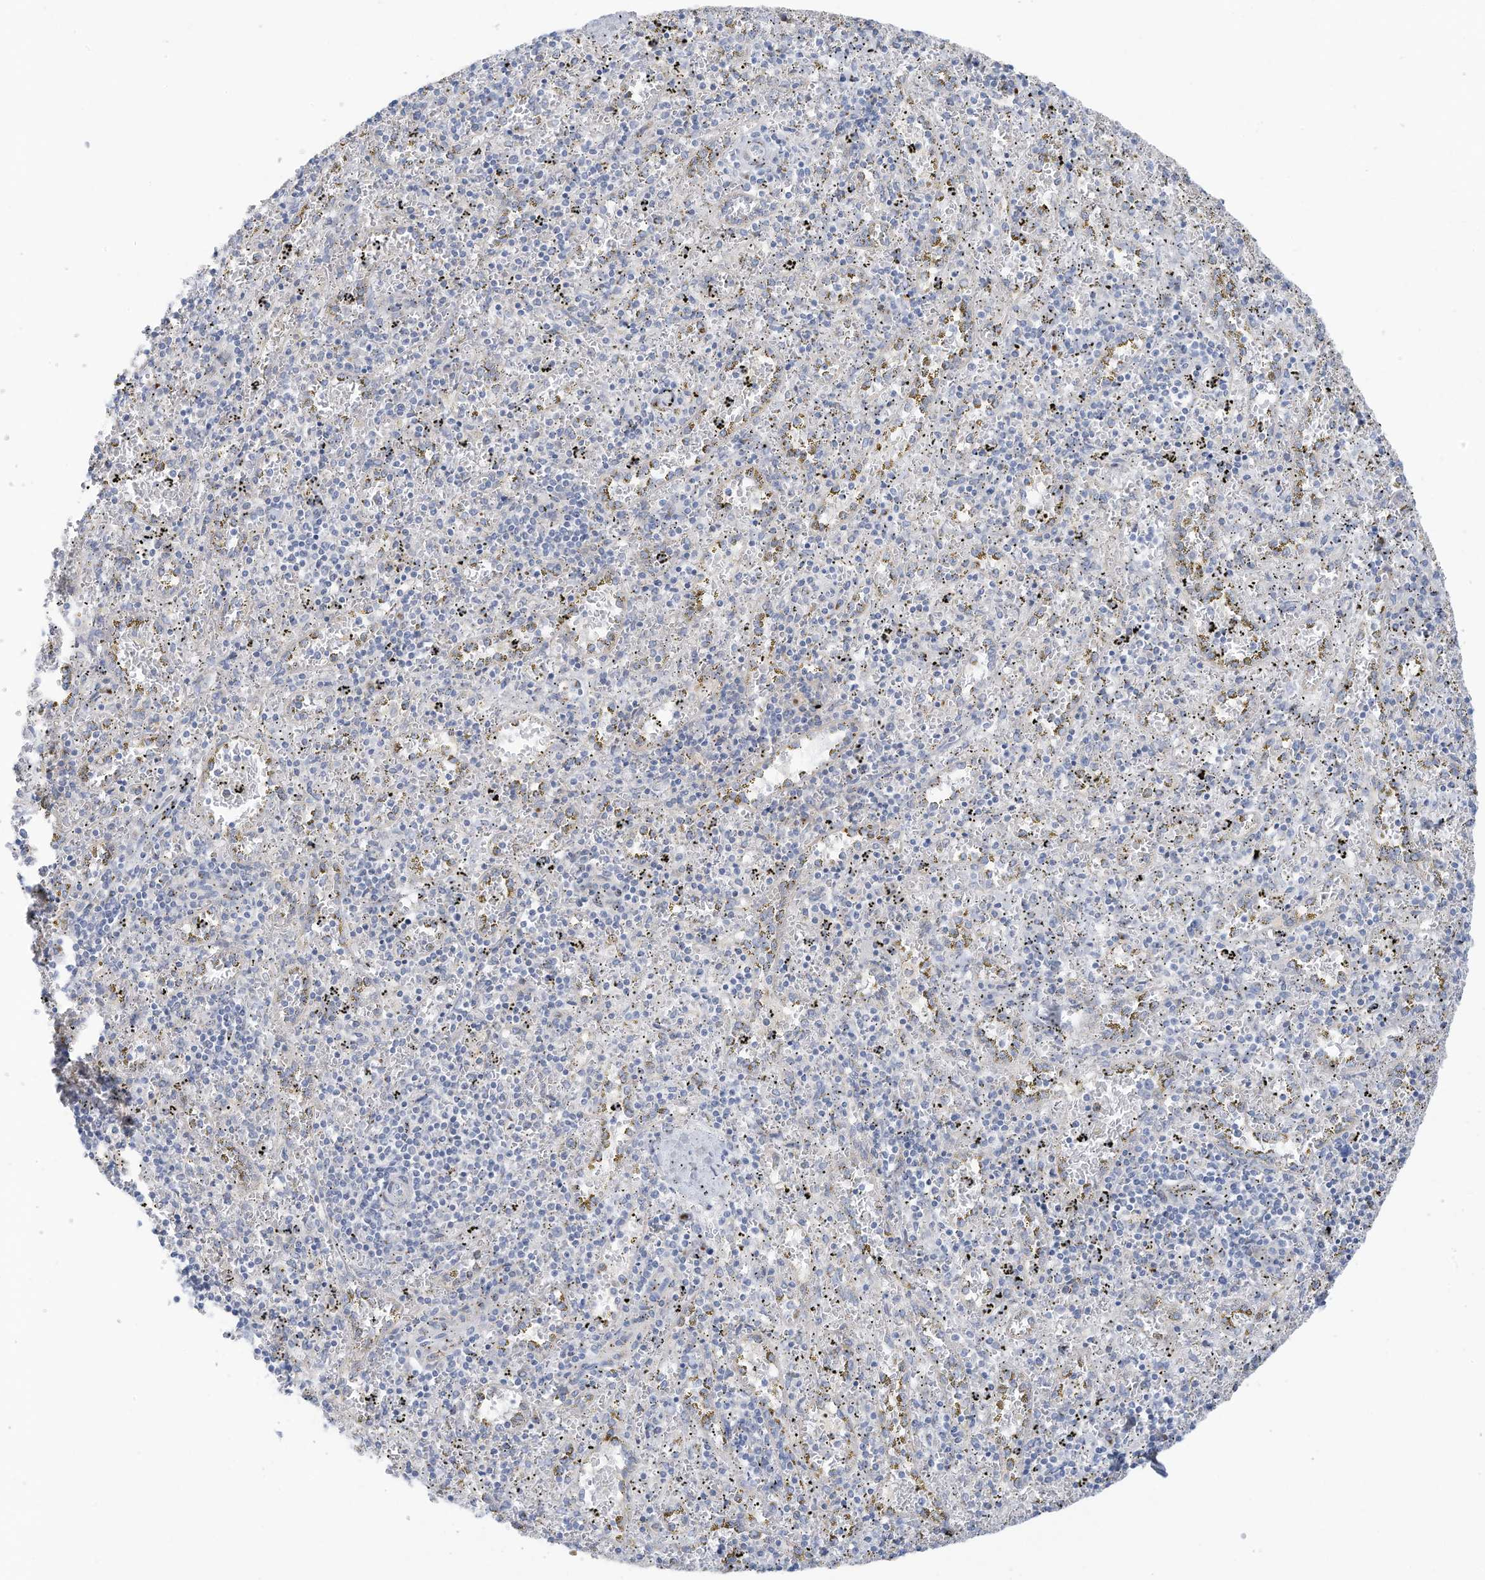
{"staining": {"intensity": "weak", "quantity": "25%-75%", "location": "cytoplasmic/membranous"}, "tissue": "spleen", "cell_type": "Cells in red pulp", "image_type": "normal", "snomed": [{"axis": "morphology", "description": "Normal tissue, NOS"}, {"axis": "topography", "description": "Spleen"}], "caption": "Human spleen stained with a brown dye displays weak cytoplasmic/membranous positive staining in about 25%-75% of cells in red pulp.", "gene": "TRMT2B", "patient": {"sex": "male", "age": 11}}